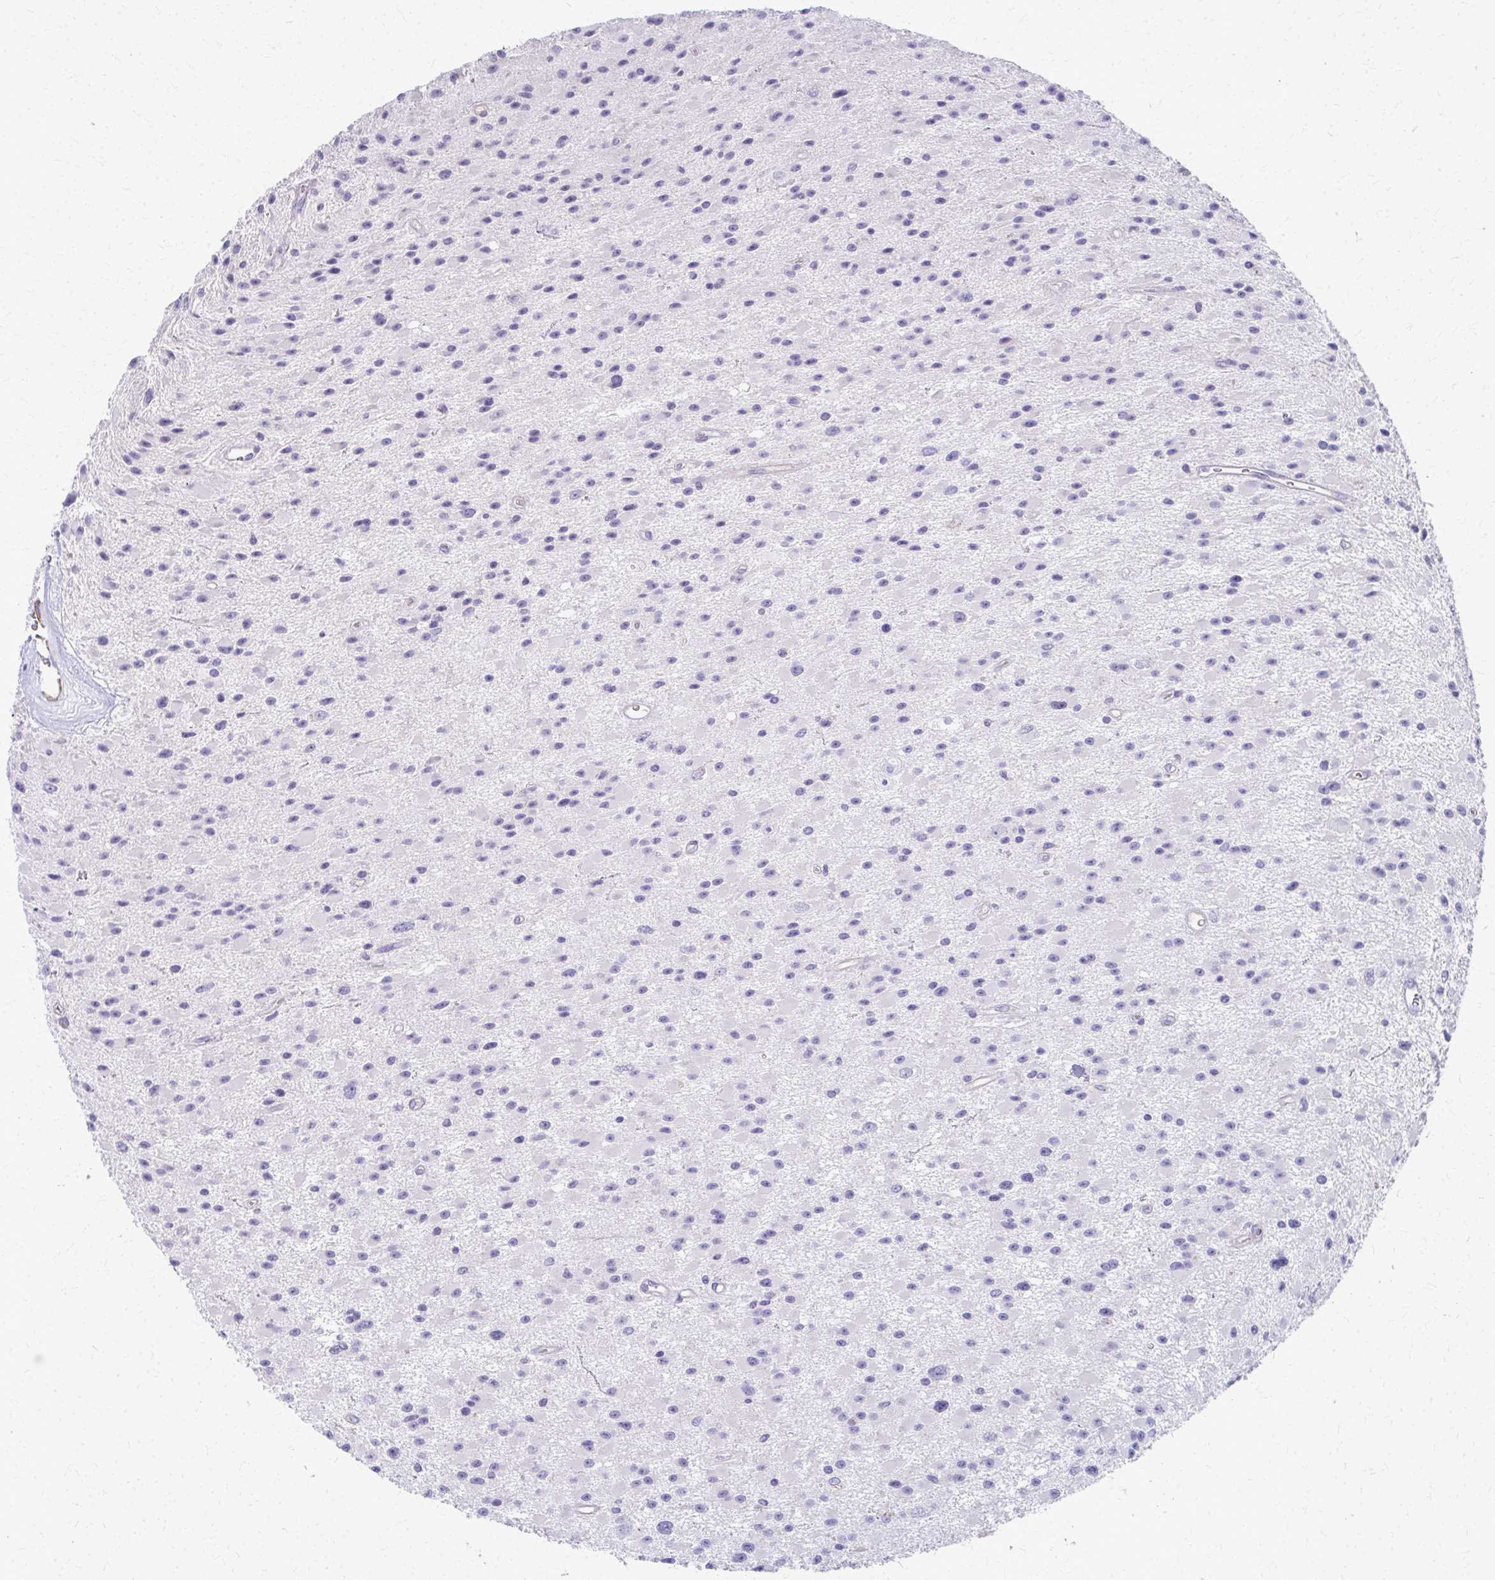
{"staining": {"intensity": "negative", "quantity": "none", "location": "none"}, "tissue": "glioma", "cell_type": "Tumor cells", "image_type": "cancer", "snomed": [{"axis": "morphology", "description": "Glioma, malignant, High grade"}, {"axis": "topography", "description": "Brain"}], "caption": "Glioma stained for a protein using immunohistochemistry exhibits no positivity tumor cells.", "gene": "ADIPOQ", "patient": {"sex": "male", "age": 29}}